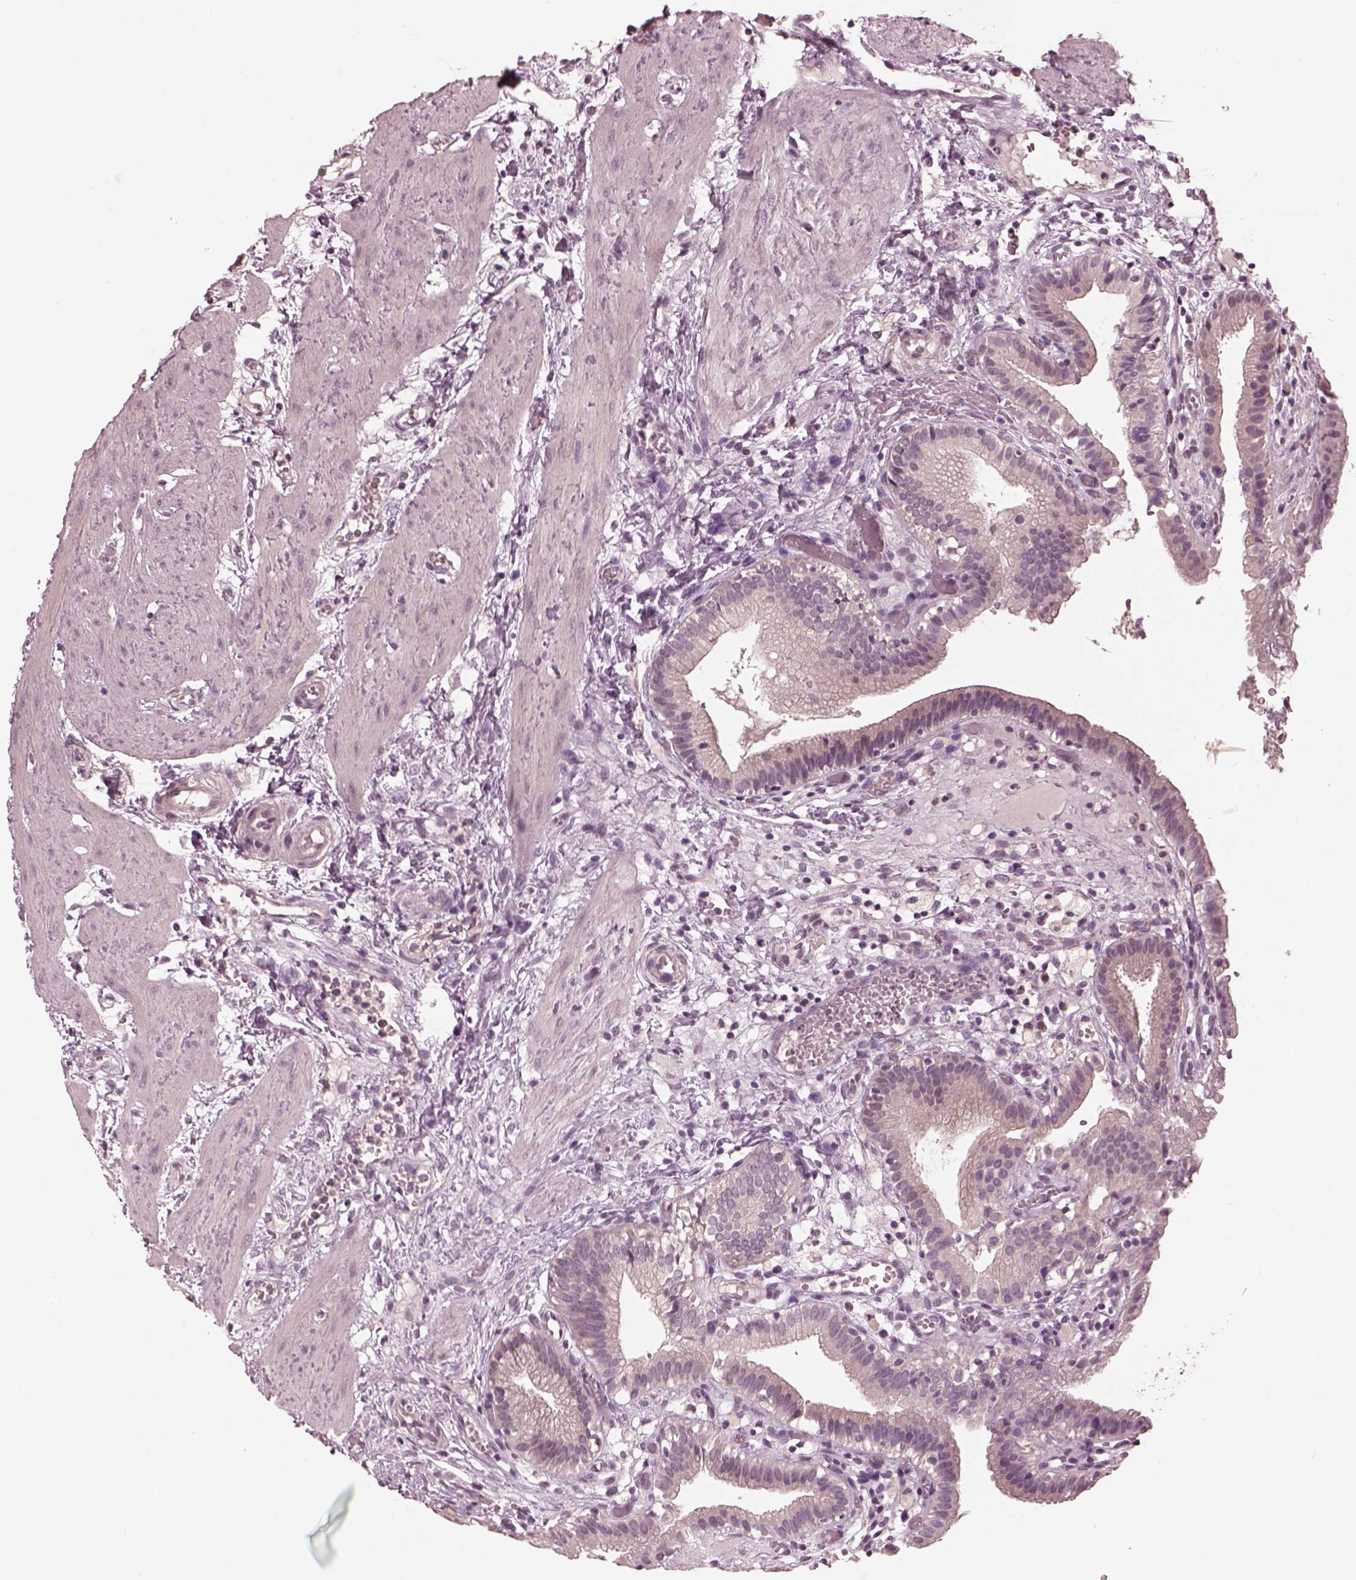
{"staining": {"intensity": "negative", "quantity": "none", "location": "none"}, "tissue": "gallbladder", "cell_type": "Glandular cells", "image_type": "normal", "snomed": [{"axis": "morphology", "description": "Normal tissue, NOS"}, {"axis": "topography", "description": "Gallbladder"}], "caption": "Immunohistochemistry of benign human gallbladder reveals no positivity in glandular cells.", "gene": "RGS7", "patient": {"sex": "female", "age": 24}}